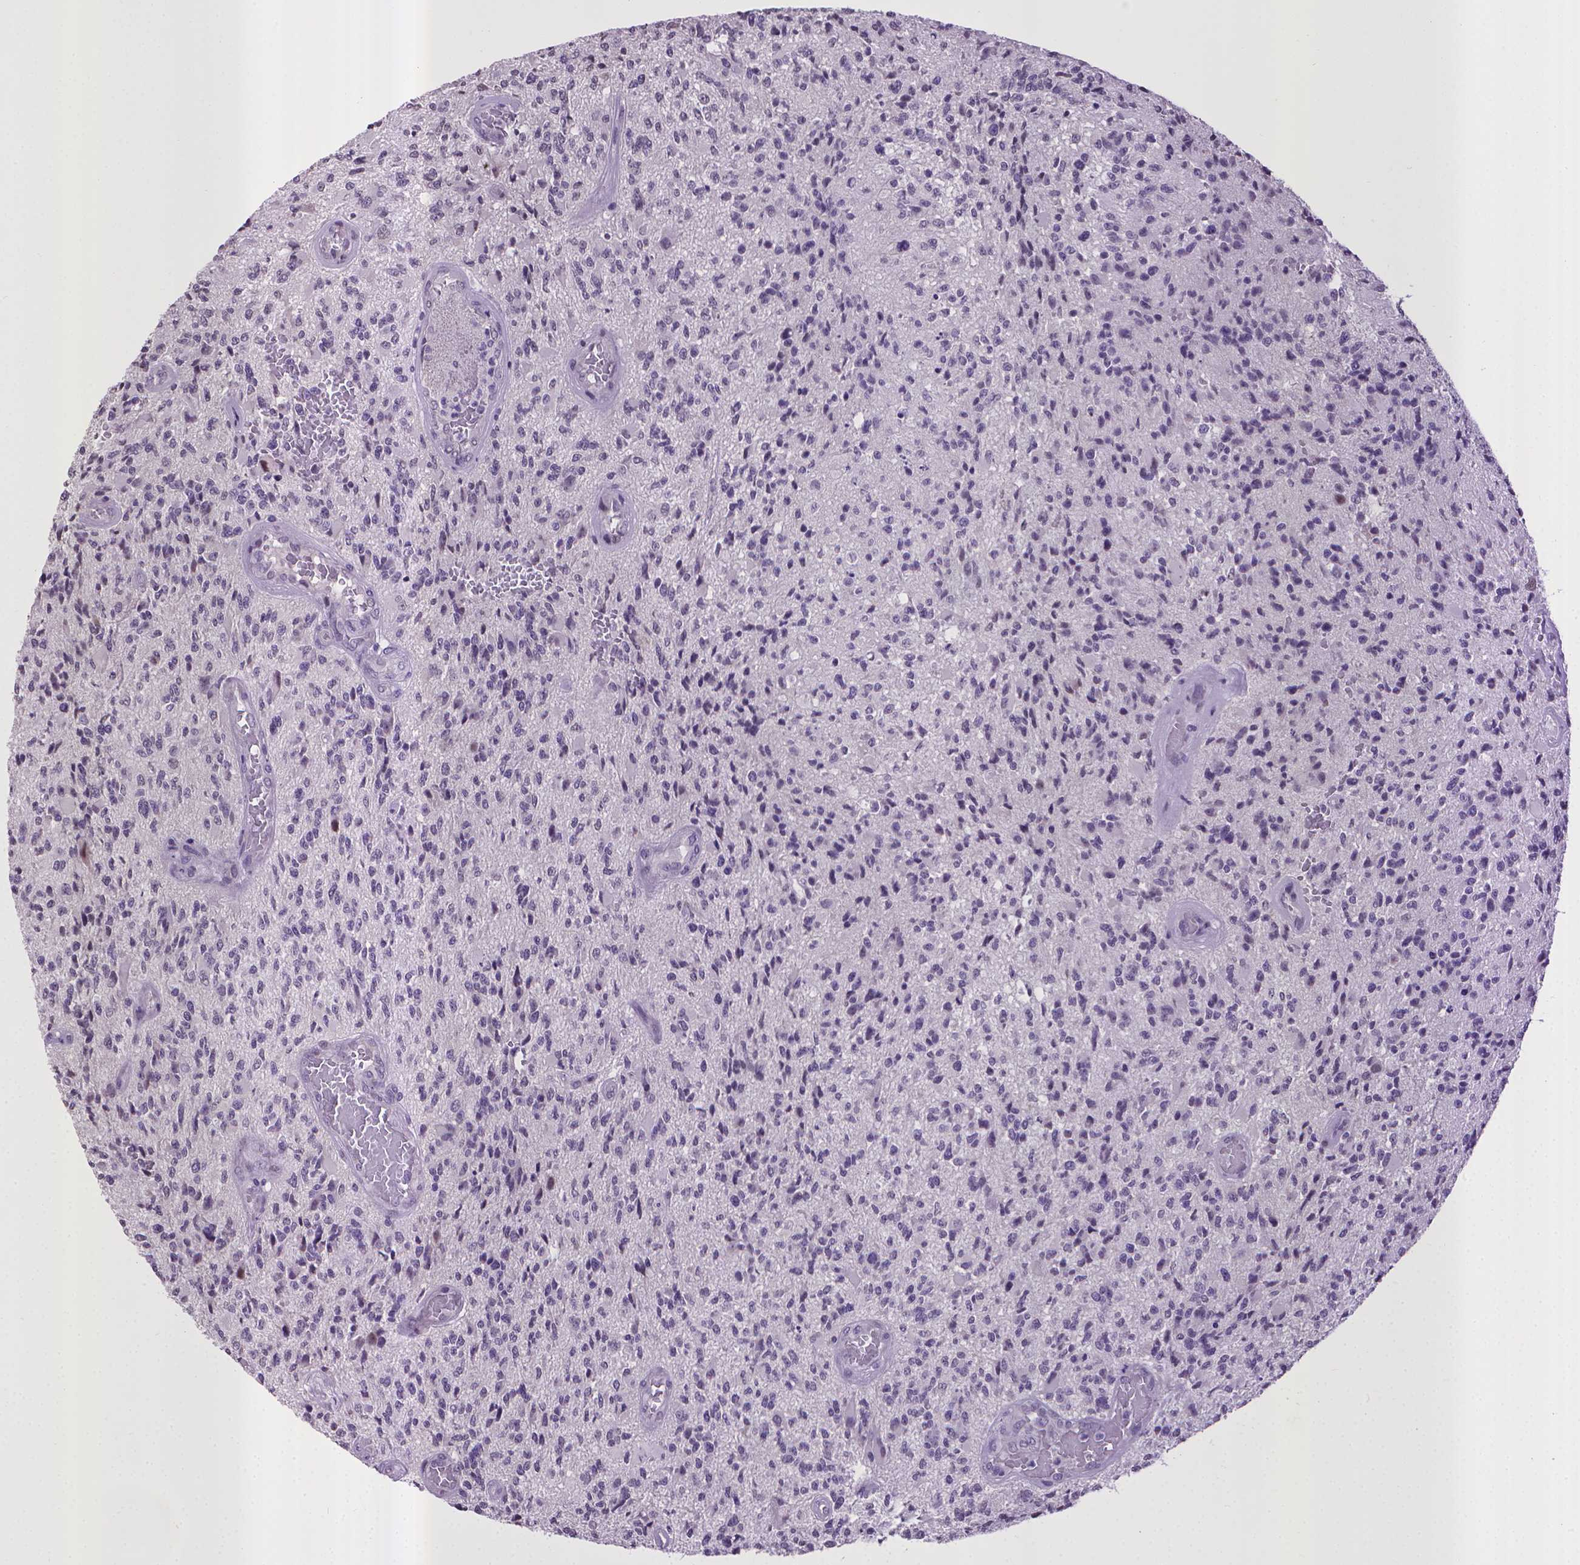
{"staining": {"intensity": "negative", "quantity": "none", "location": "none"}, "tissue": "glioma", "cell_type": "Tumor cells", "image_type": "cancer", "snomed": [{"axis": "morphology", "description": "Glioma, malignant, High grade"}, {"axis": "topography", "description": "Brain"}], "caption": "Glioma was stained to show a protein in brown. There is no significant staining in tumor cells.", "gene": "KMO", "patient": {"sex": "female", "age": 63}}